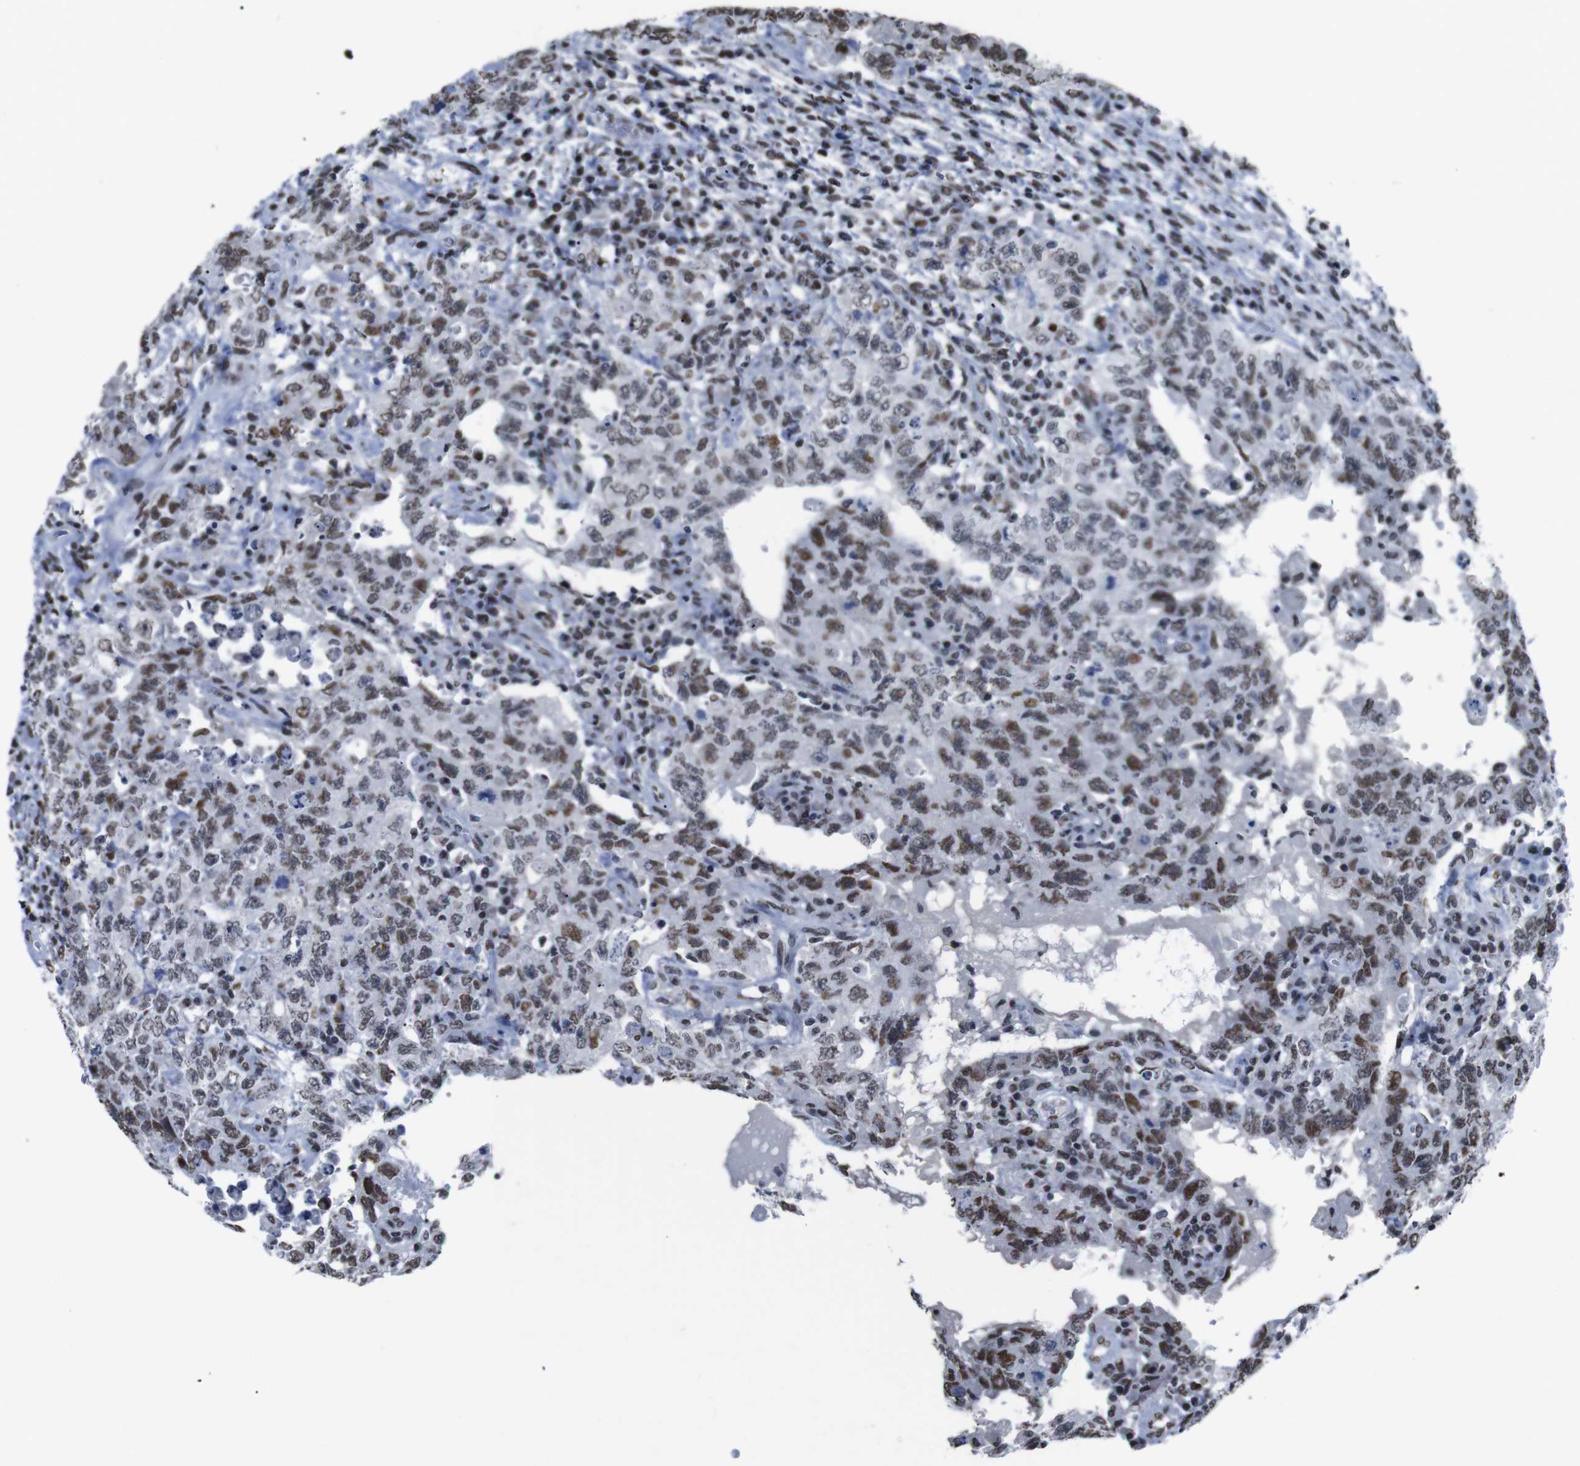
{"staining": {"intensity": "moderate", "quantity": "25%-75%", "location": "nuclear"}, "tissue": "testis cancer", "cell_type": "Tumor cells", "image_type": "cancer", "snomed": [{"axis": "morphology", "description": "Carcinoma, Embryonal, NOS"}, {"axis": "topography", "description": "Testis"}], "caption": "IHC (DAB (3,3'-diaminobenzidine)) staining of testis cancer demonstrates moderate nuclear protein staining in about 25%-75% of tumor cells. (DAB IHC with brightfield microscopy, high magnification).", "gene": "PIP4P2", "patient": {"sex": "male", "age": 26}}